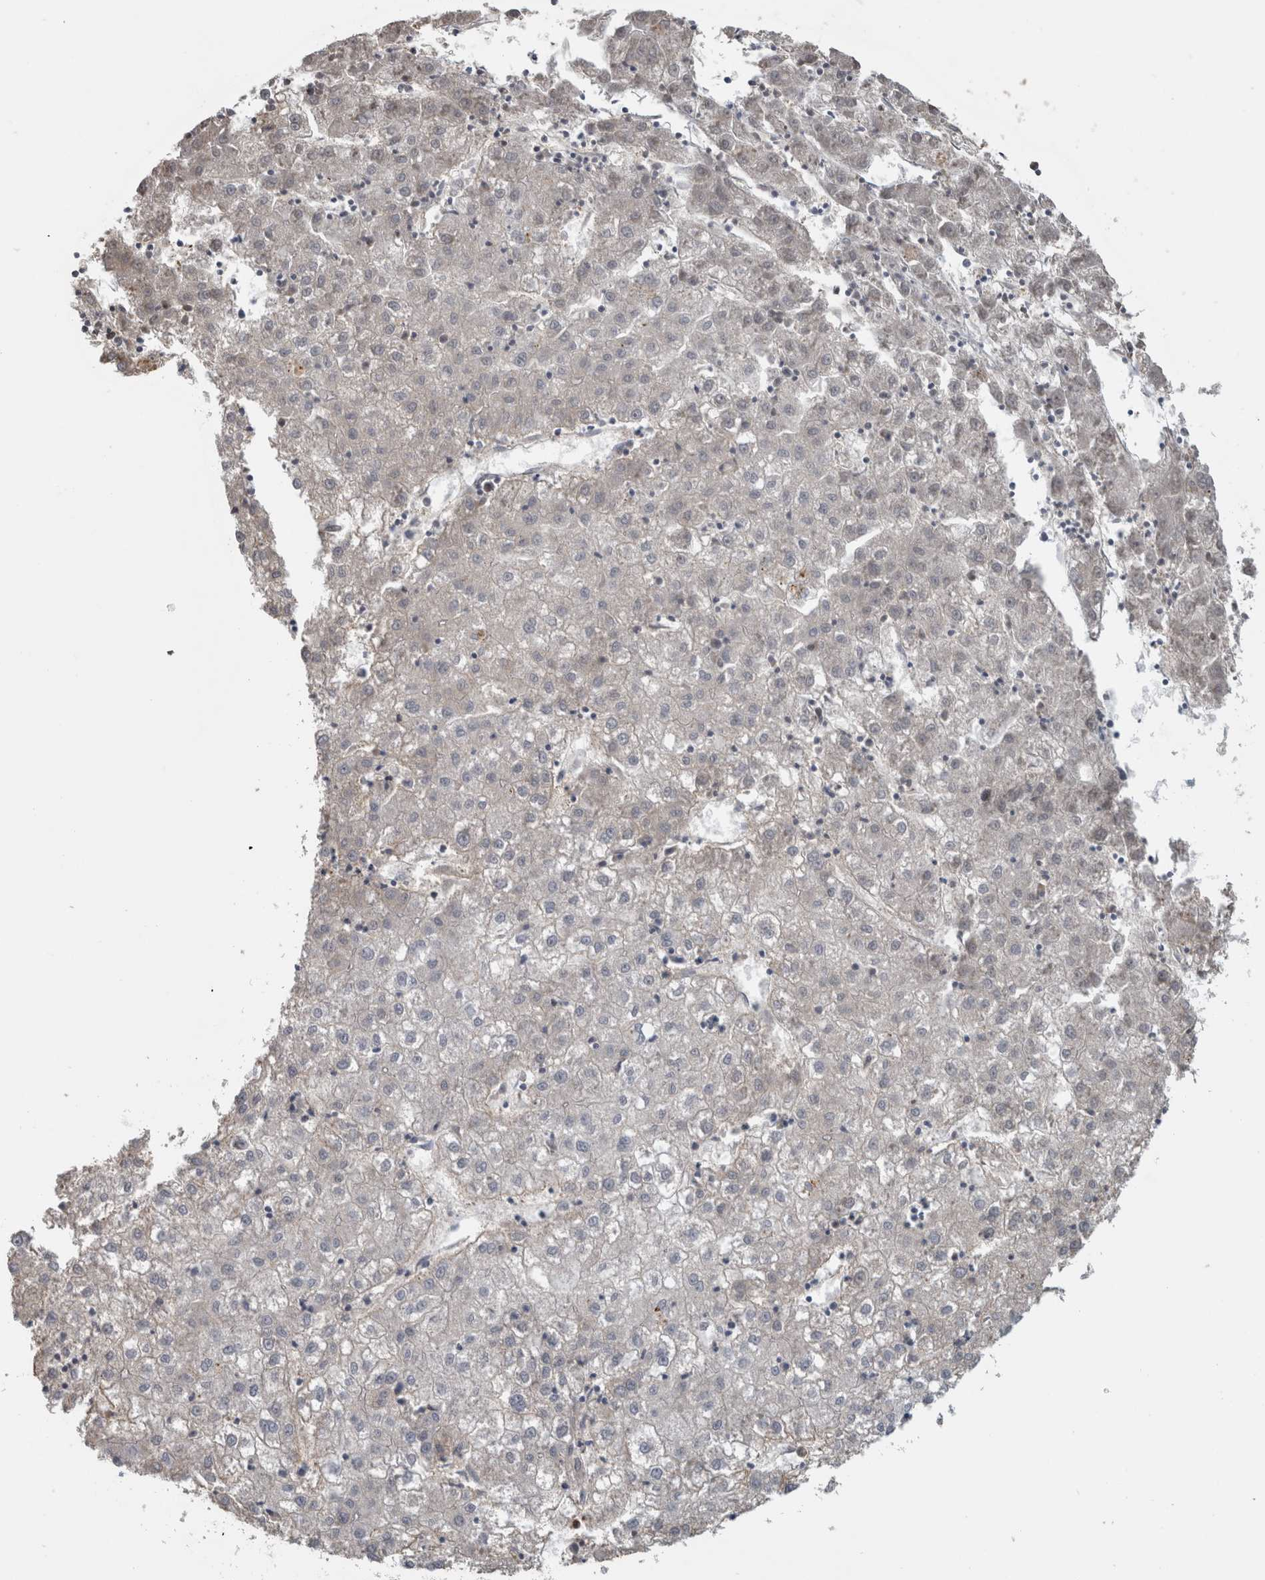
{"staining": {"intensity": "negative", "quantity": "none", "location": "none"}, "tissue": "liver cancer", "cell_type": "Tumor cells", "image_type": "cancer", "snomed": [{"axis": "morphology", "description": "Carcinoma, Hepatocellular, NOS"}, {"axis": "topography", "description": "Liver"}], "caption": "A high-resolution photomicrograph shows immunohistochemistry (IHC) staining of liver hepatocellular carcinoma, which shows no significant positivity in tumor cells. The staining was performed using DAB to visualize the protein expression in brown, while the nuclei were stained in blue with hematoxylin (Magnification: 20x).", "gene": "USH1G", "patient": {"sex": "male", "age": 72}}